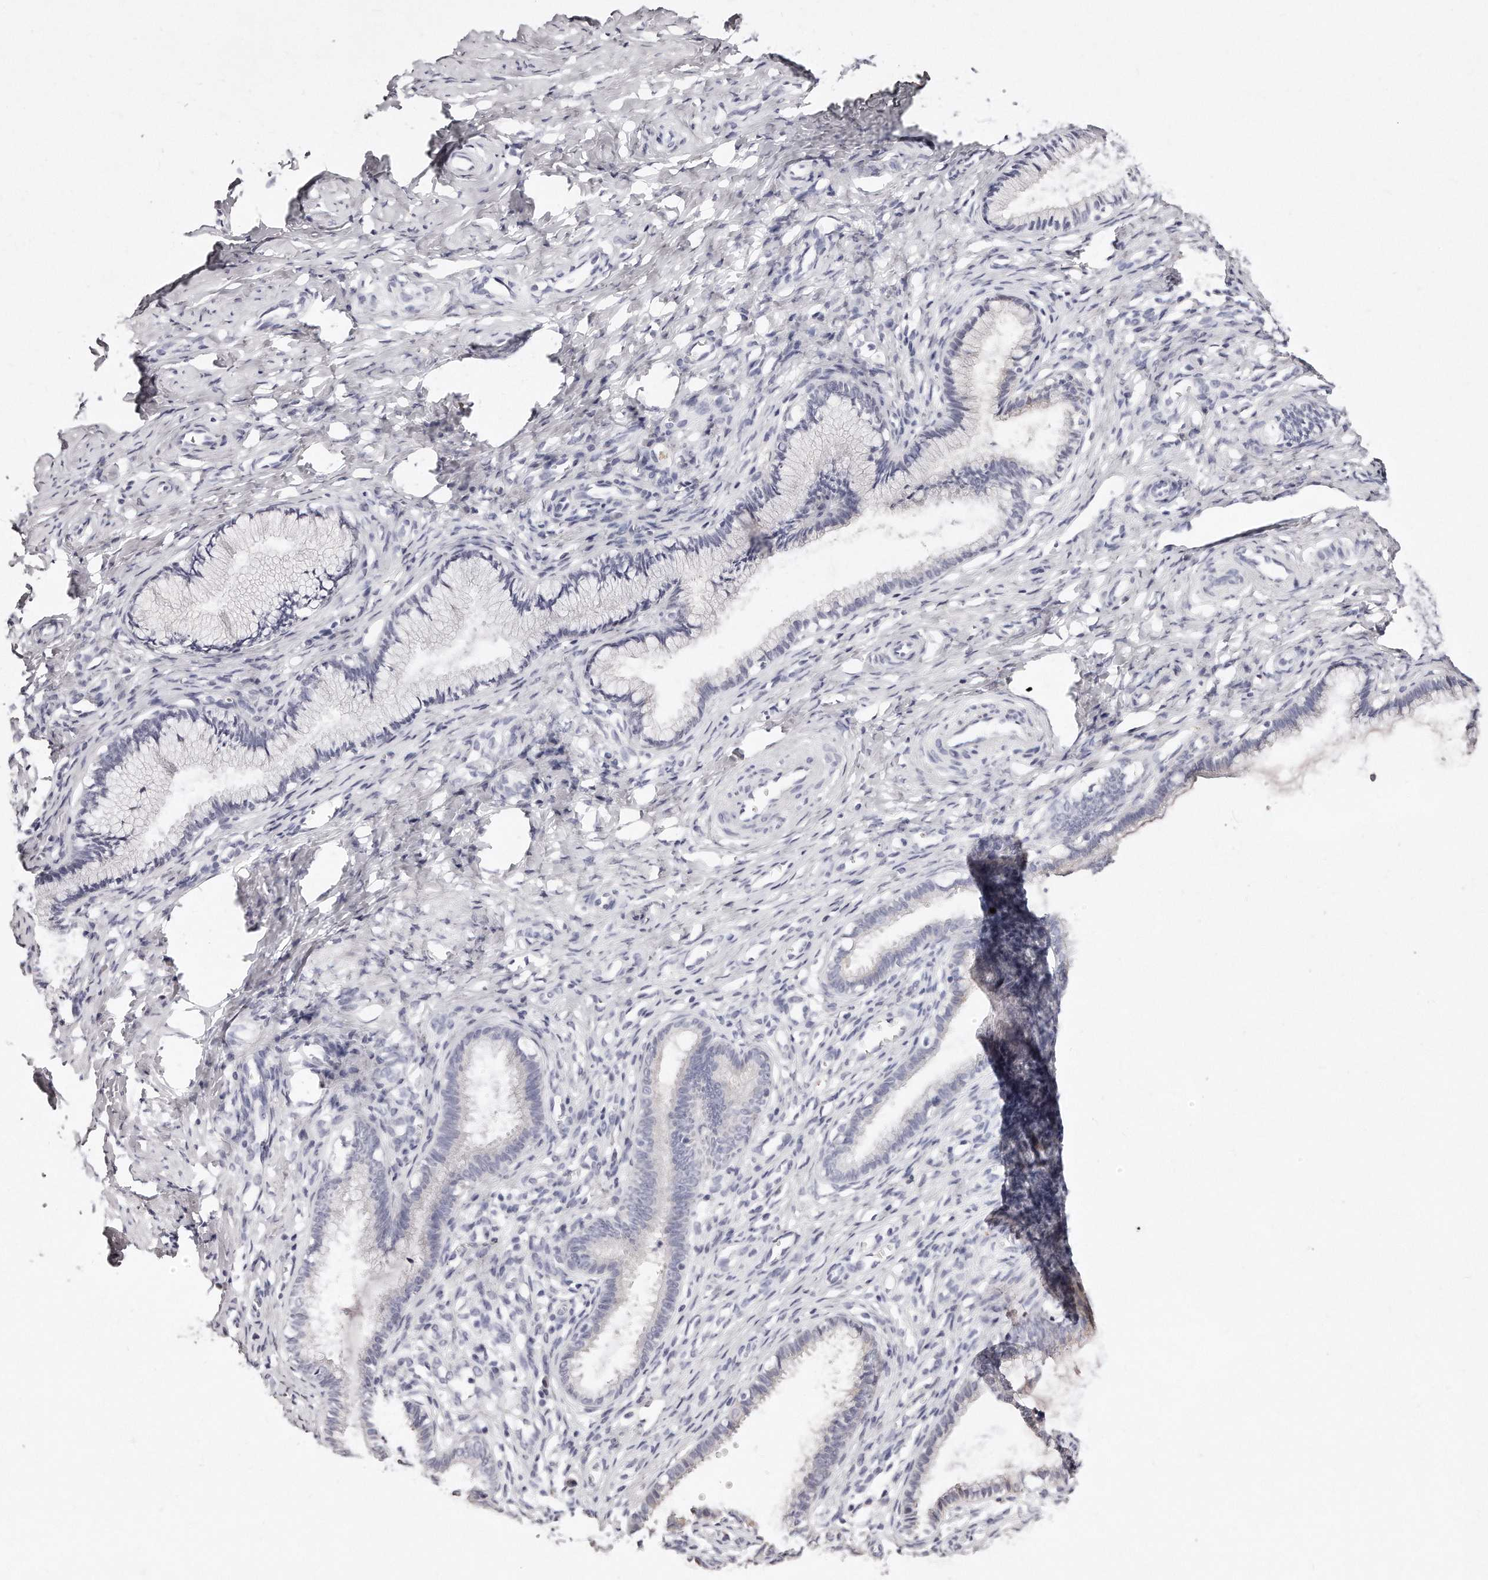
{"staining": {"intensity": "negative", "quantity": "none", "location": "none"}, "tissue": "cervix", "cell_type": "Glandular cells", "image_type": "normal", "snomed": [{"axis": "morphology", "description": "Normal tissue, NOS"}, {"axis": "topography", "description": "Cervix"}], "caption": "An immunohistochemistry photomicrograph of normal cervix is shown. There is no staining in glandular cells of cervix. The staining was performed using DAB (3,3'-diaminobenzidine) to visualize the protein expression in brown, while the nuclei were stained in blue with hematoxylin (Magnification: 20x).", "gene": "GDA", "patient": {"sex": "female", "age": 27}}